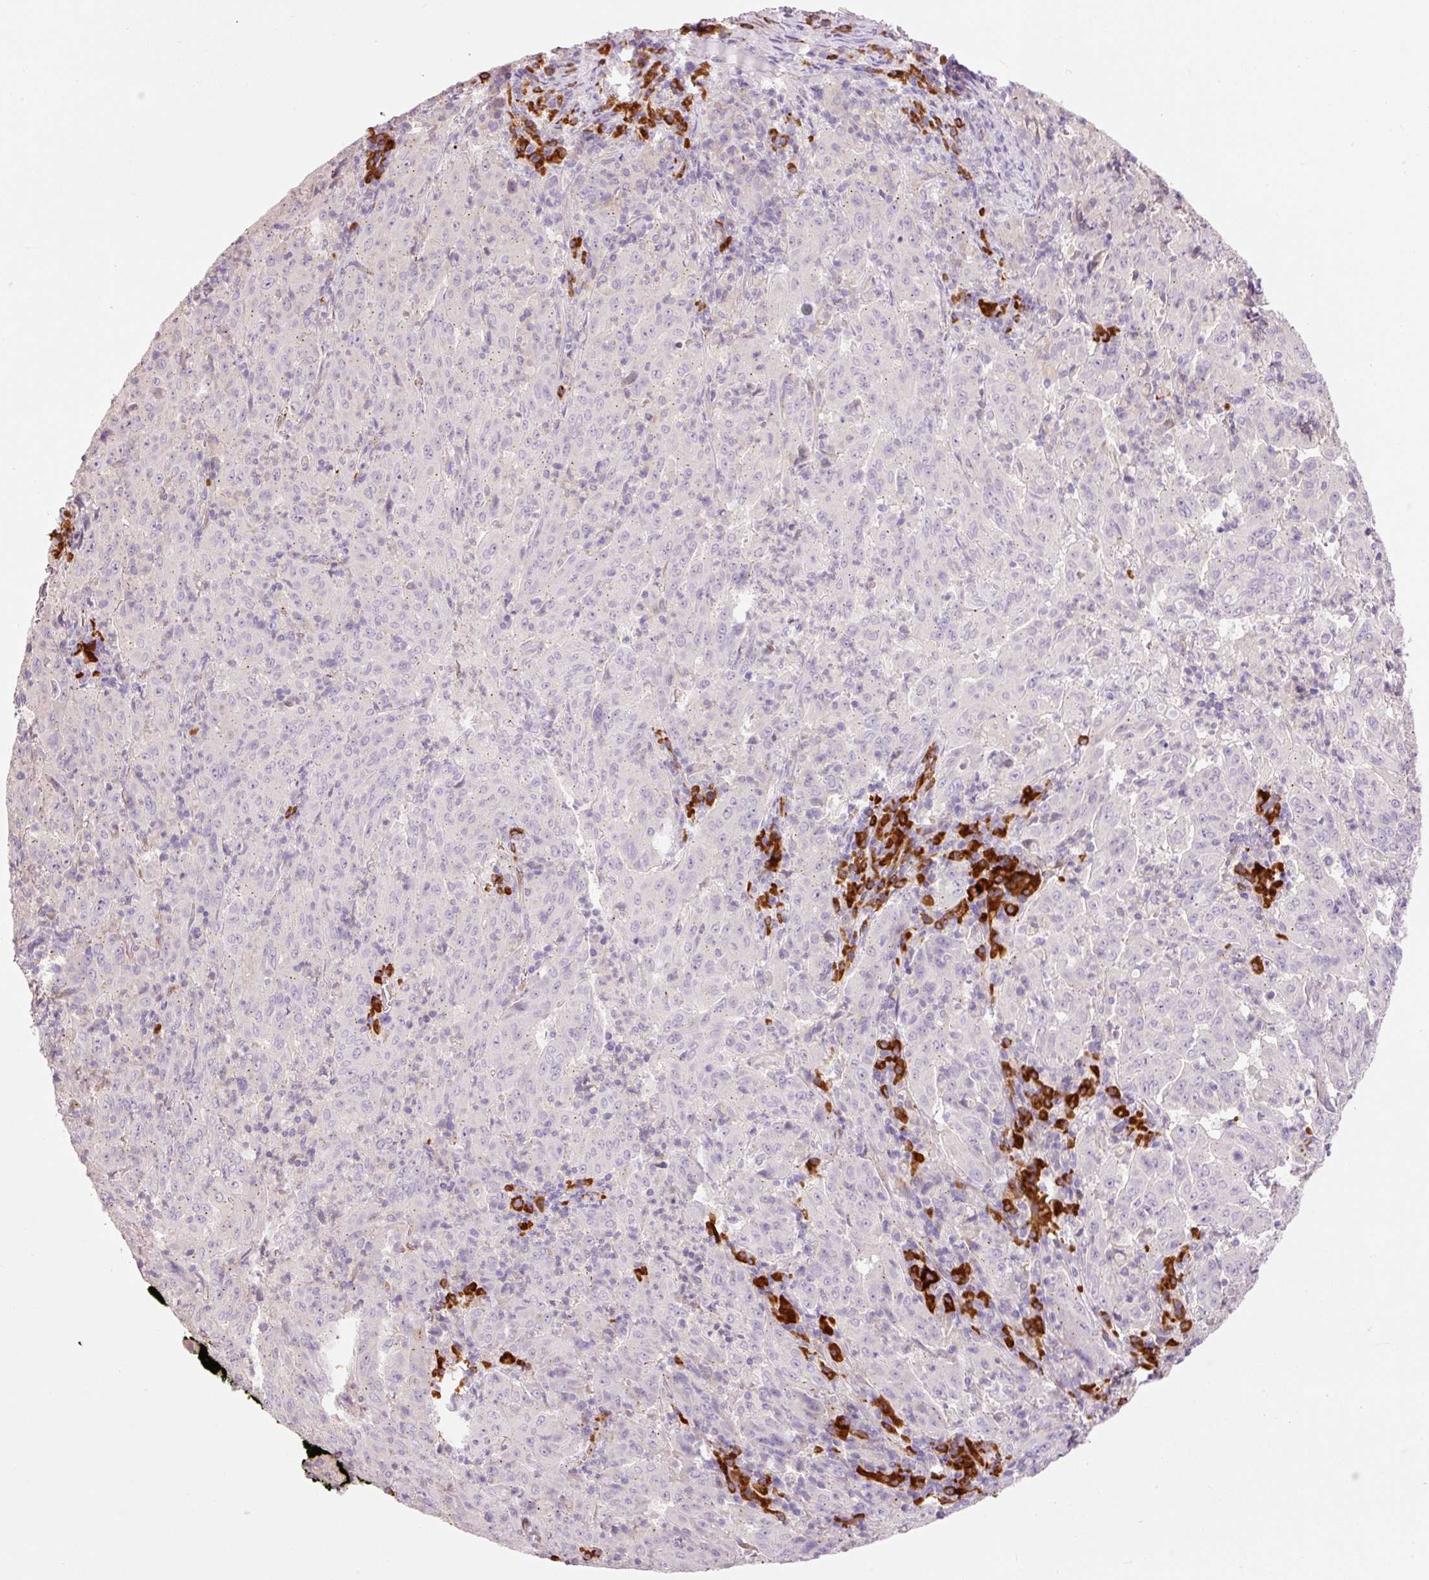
{"staining": {"intensity": "negative", "quantity": "none", "location": "none"}, "tissue": "pancreatic cancer", "cell_type": "Tumor cells", "image_type": "cancer", "snomed": [{"axis": "morphology", "description": "Adenocarcinoma, NOS"}, {"axis": "topography", "description": "Pancreas"}], "caption": "Tumor cells are negative for protein expression in human pancreatic cancer. Brightfield microscopy of immunohistochemistry stained with DAB (3,3'-diaminobenzidine) (brown) and hematoxylin (blue), captured at high magnification.", "gene": "PNPLA5", "patient": {"sex": "male", "age": 63}}